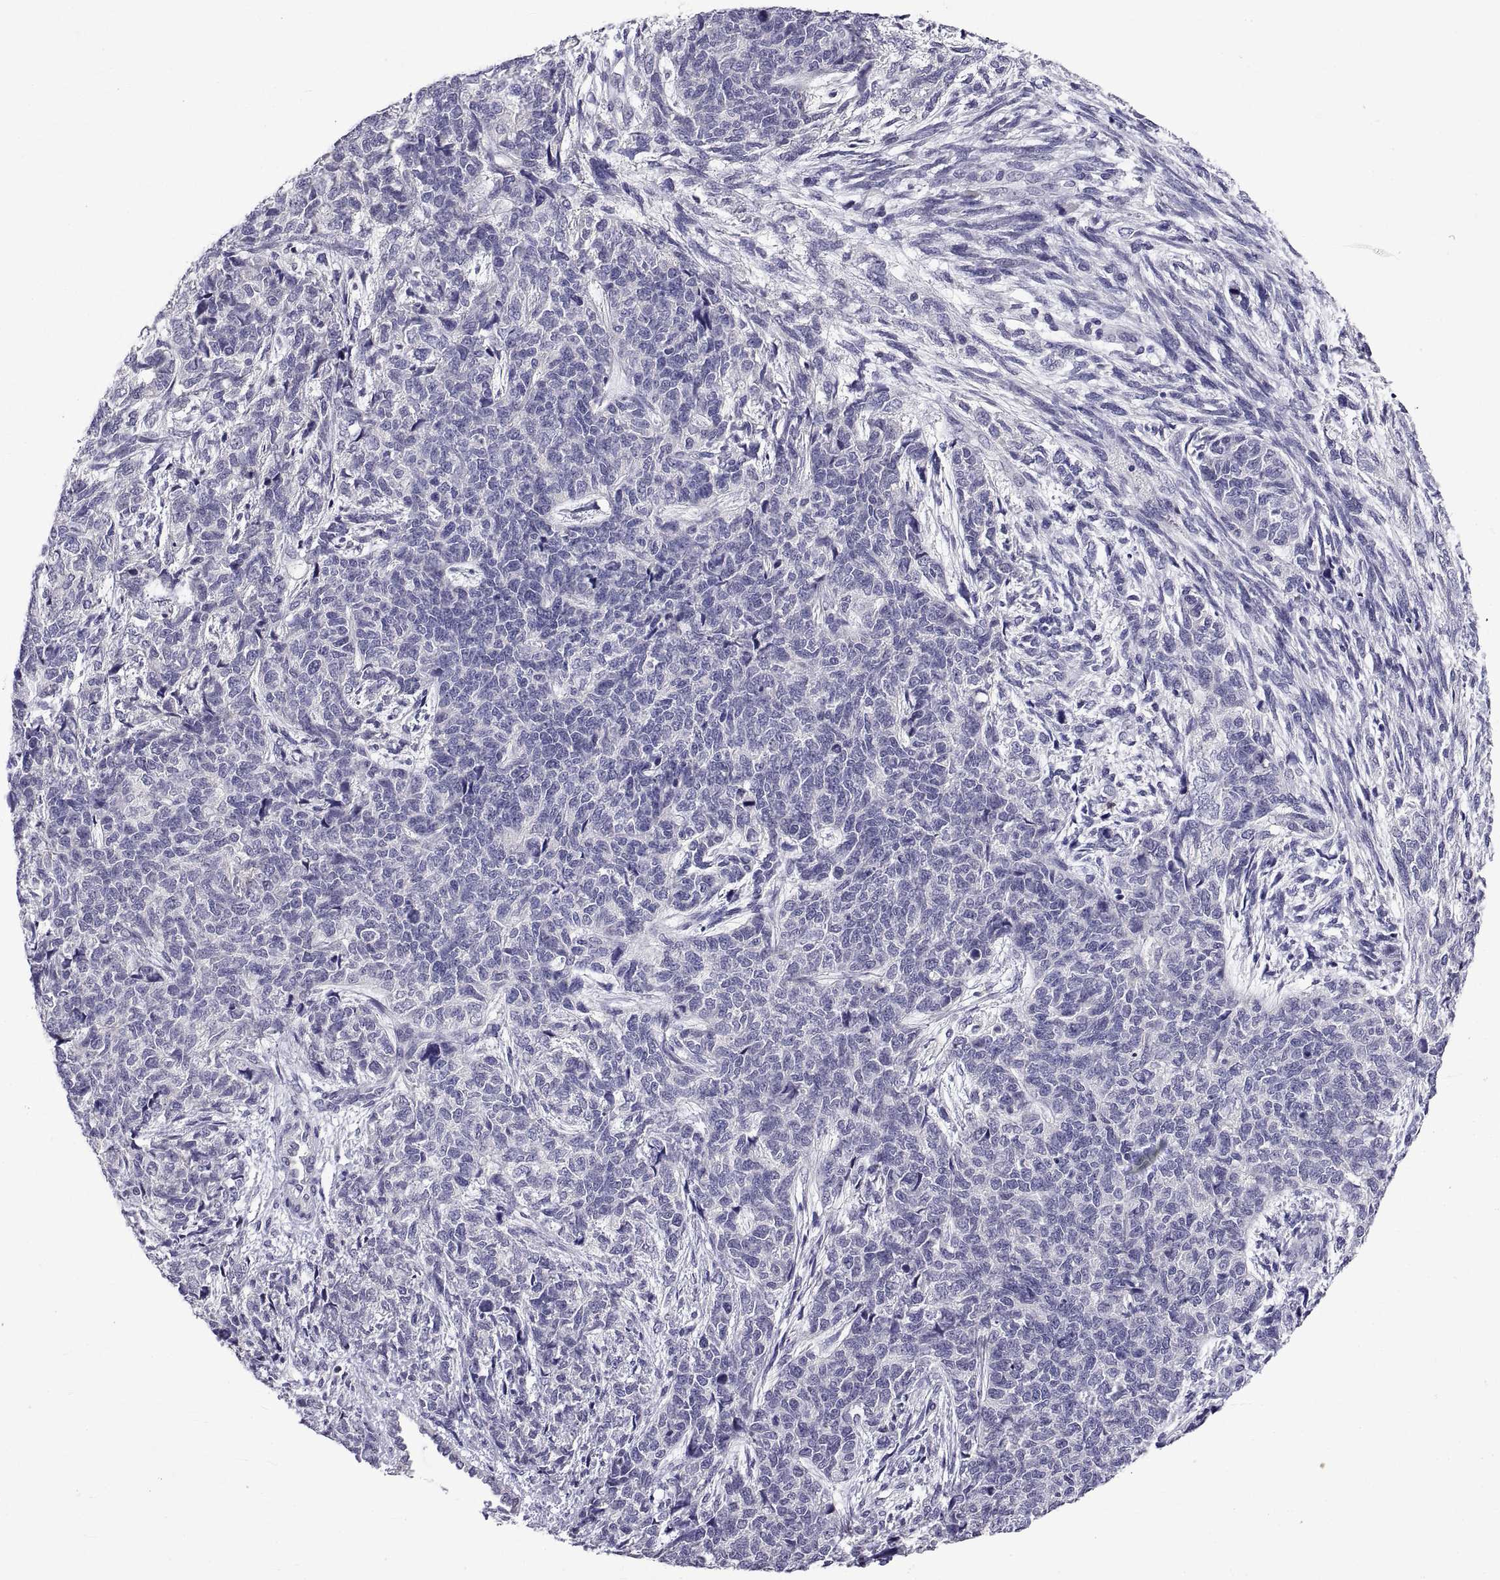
{"staining": {"intensity": "negative", "quantity": "none", "location": "none"}, "tissue": "cervical cancer", "cell_type": "Tumor cells", "image_type": "cancer", "snomed": [{"axis": "morphology", "description": "Squamous cell carcinoma, NOS"}, {"axis": "topography", "description": "Cervix"}], "caption": "Micrograph shows no significant protein expression in tumor cells of cervical squamous cell carcinoma.", "gene": "MS4A1", "patient": {"sex": "female", "age": 63}}